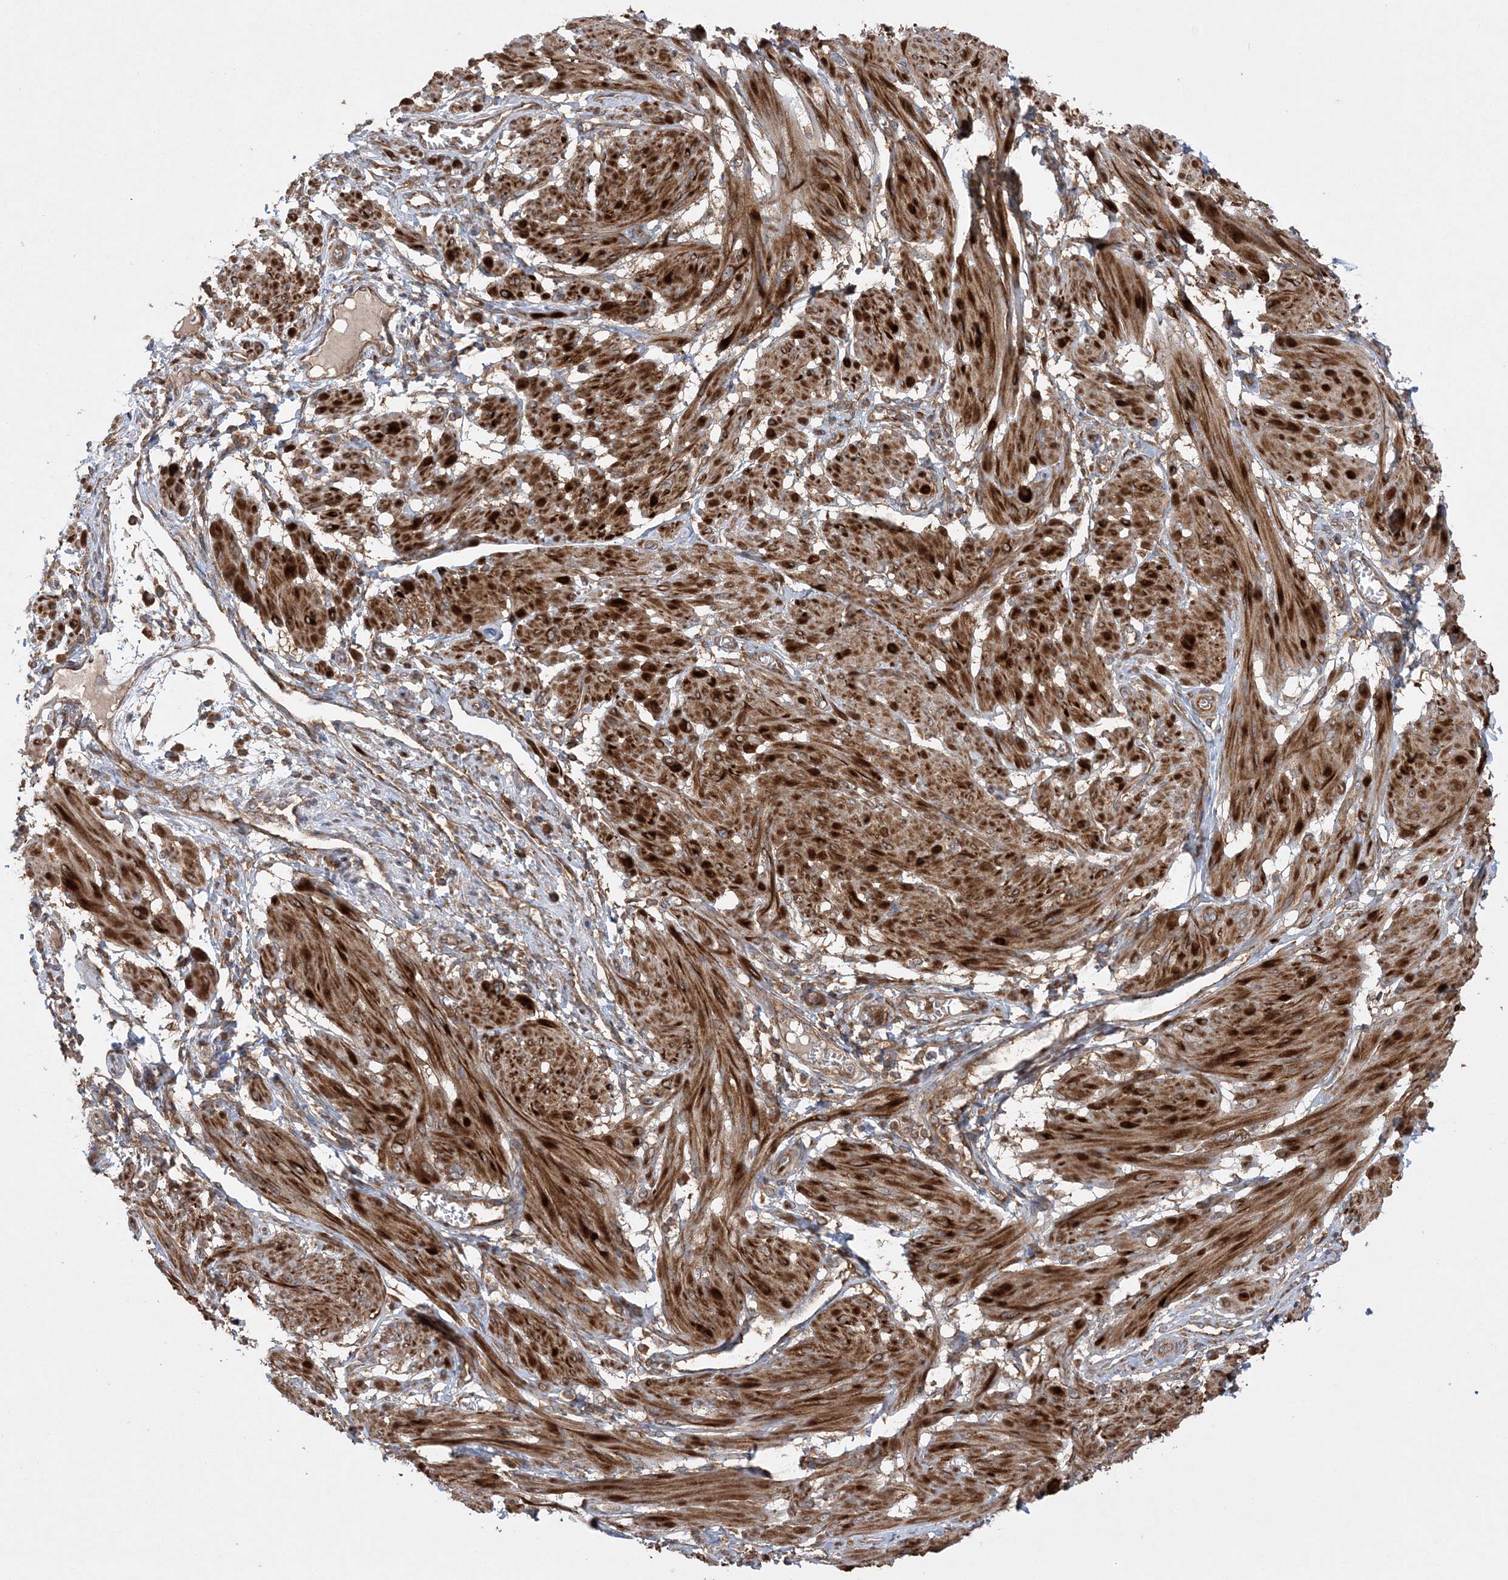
{"staining": {"intensity": "moderate", "quantity": ">75%", "location": "cytoplasmic/membranous"}, "tissue": "smooth muscle", "cell_type": "Smooth muscle cells", "image_type": "normal", "snomed": [{"axis": "morphology", "description": "Normal tissue, NOS"}, {"axis": "topography", "description": "Smooth muscle"}], "caption": "Immunohistochemical staining of benign human smooth muscle exhibits >75% levels of moderate cytoplasmic/membranous protein positivity in approximately >75% of smooth muscle cells.", "gene": "ACAP2", "patient": {"sex": "female", "age": 39}}